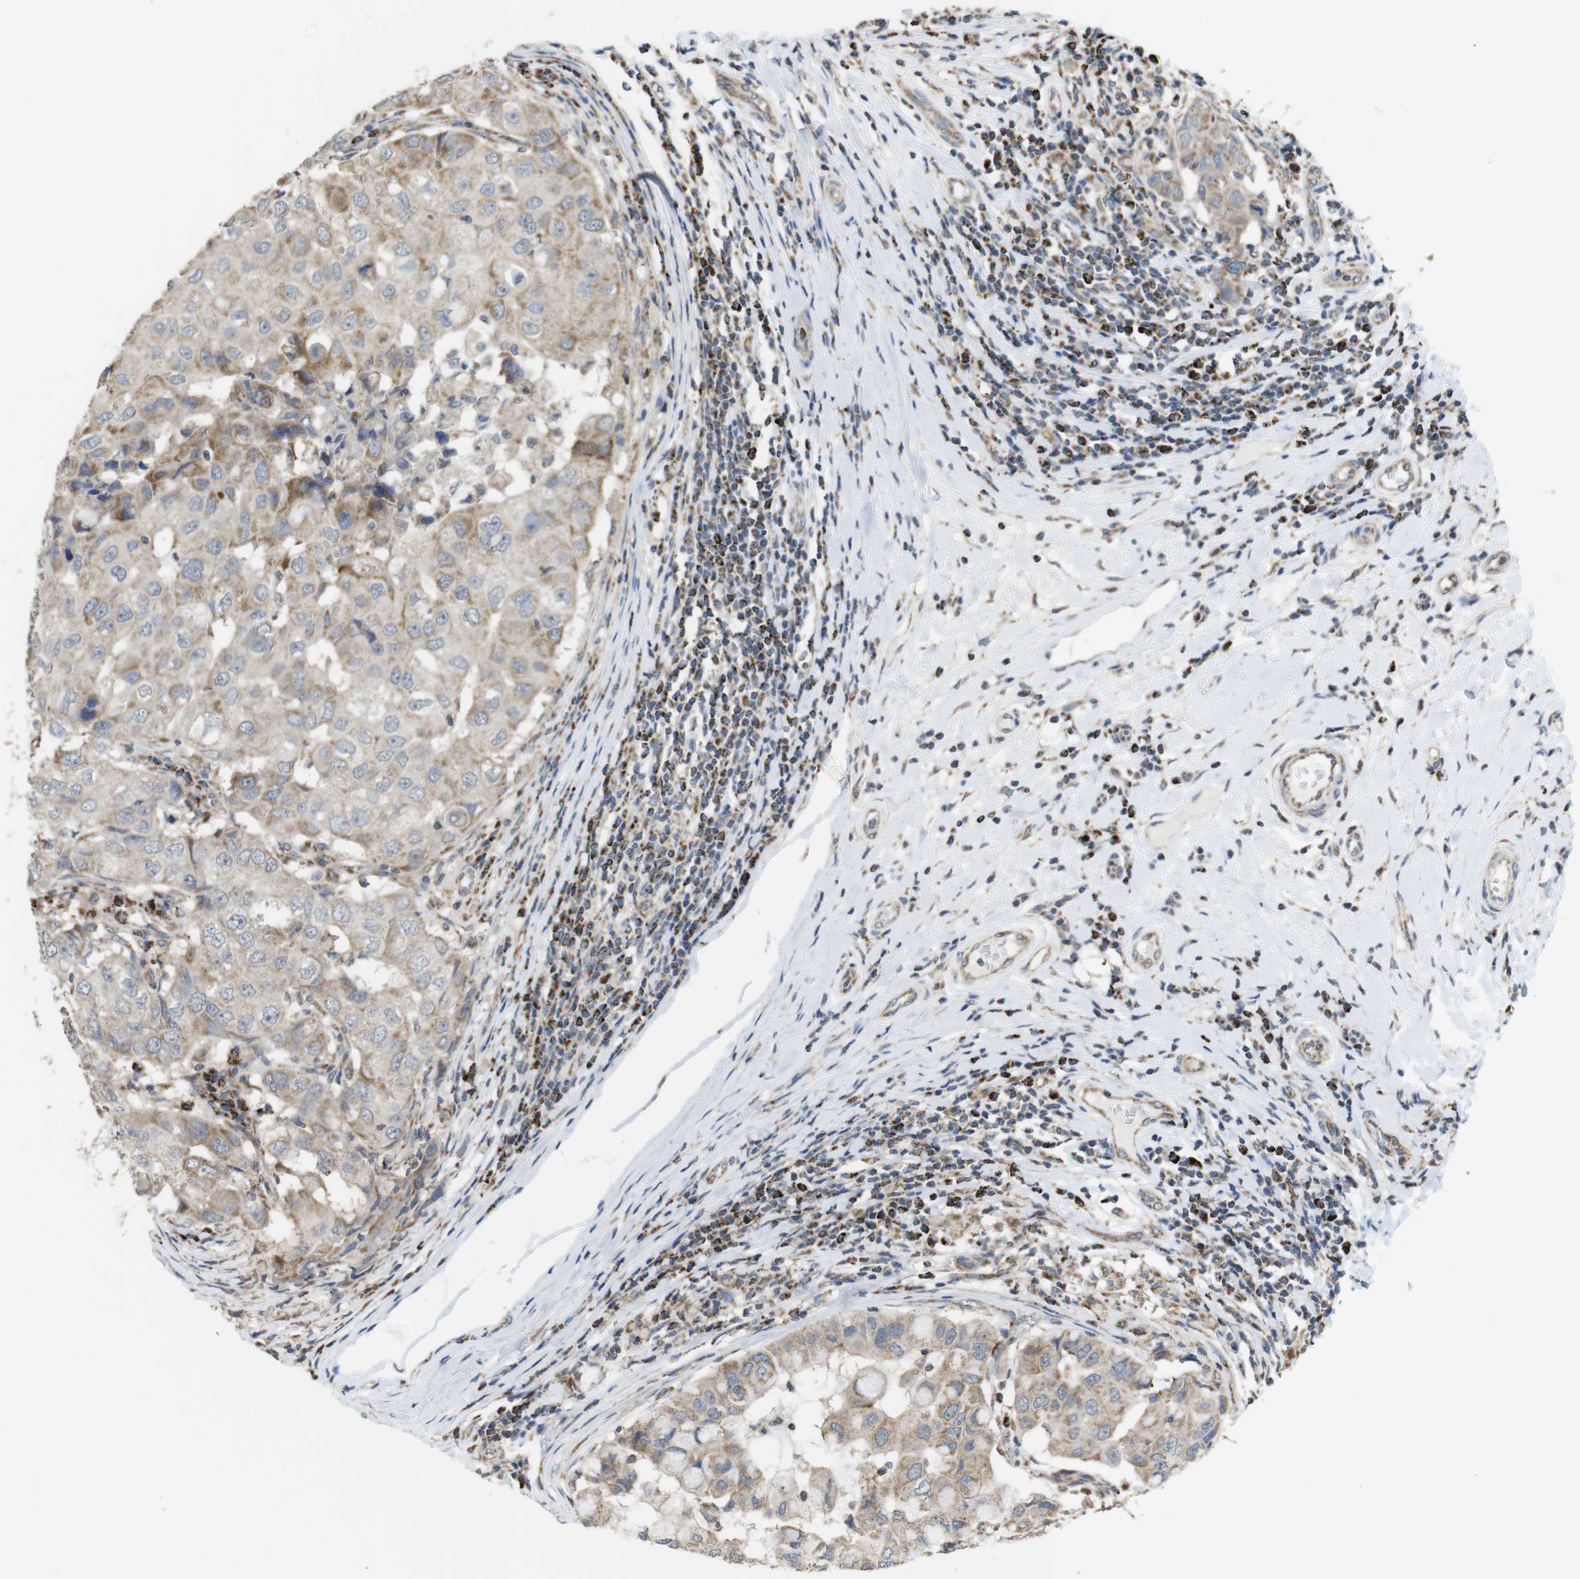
{"staining": {"intensity": "moderate", "quantity": "25%-75%", "location": "cytoplasmic/membranous"}, "tissue": "breast cancer", "cell_type": "Tumor cells", "image_type": "cancer", "snomed": [{"axis": "morphology", "description": "Duct carcinoma"}, {"axis": "topography", "description": "Breast"}], "caption": "This histopathology image shows IHC staining of human breast cancer, with medium moderate cytoplasmic/membranous positivity in approximately 25%-75% of tumor cells.", "gene": "CALHM2", "patient": {"sex": "female", "age": 27}}